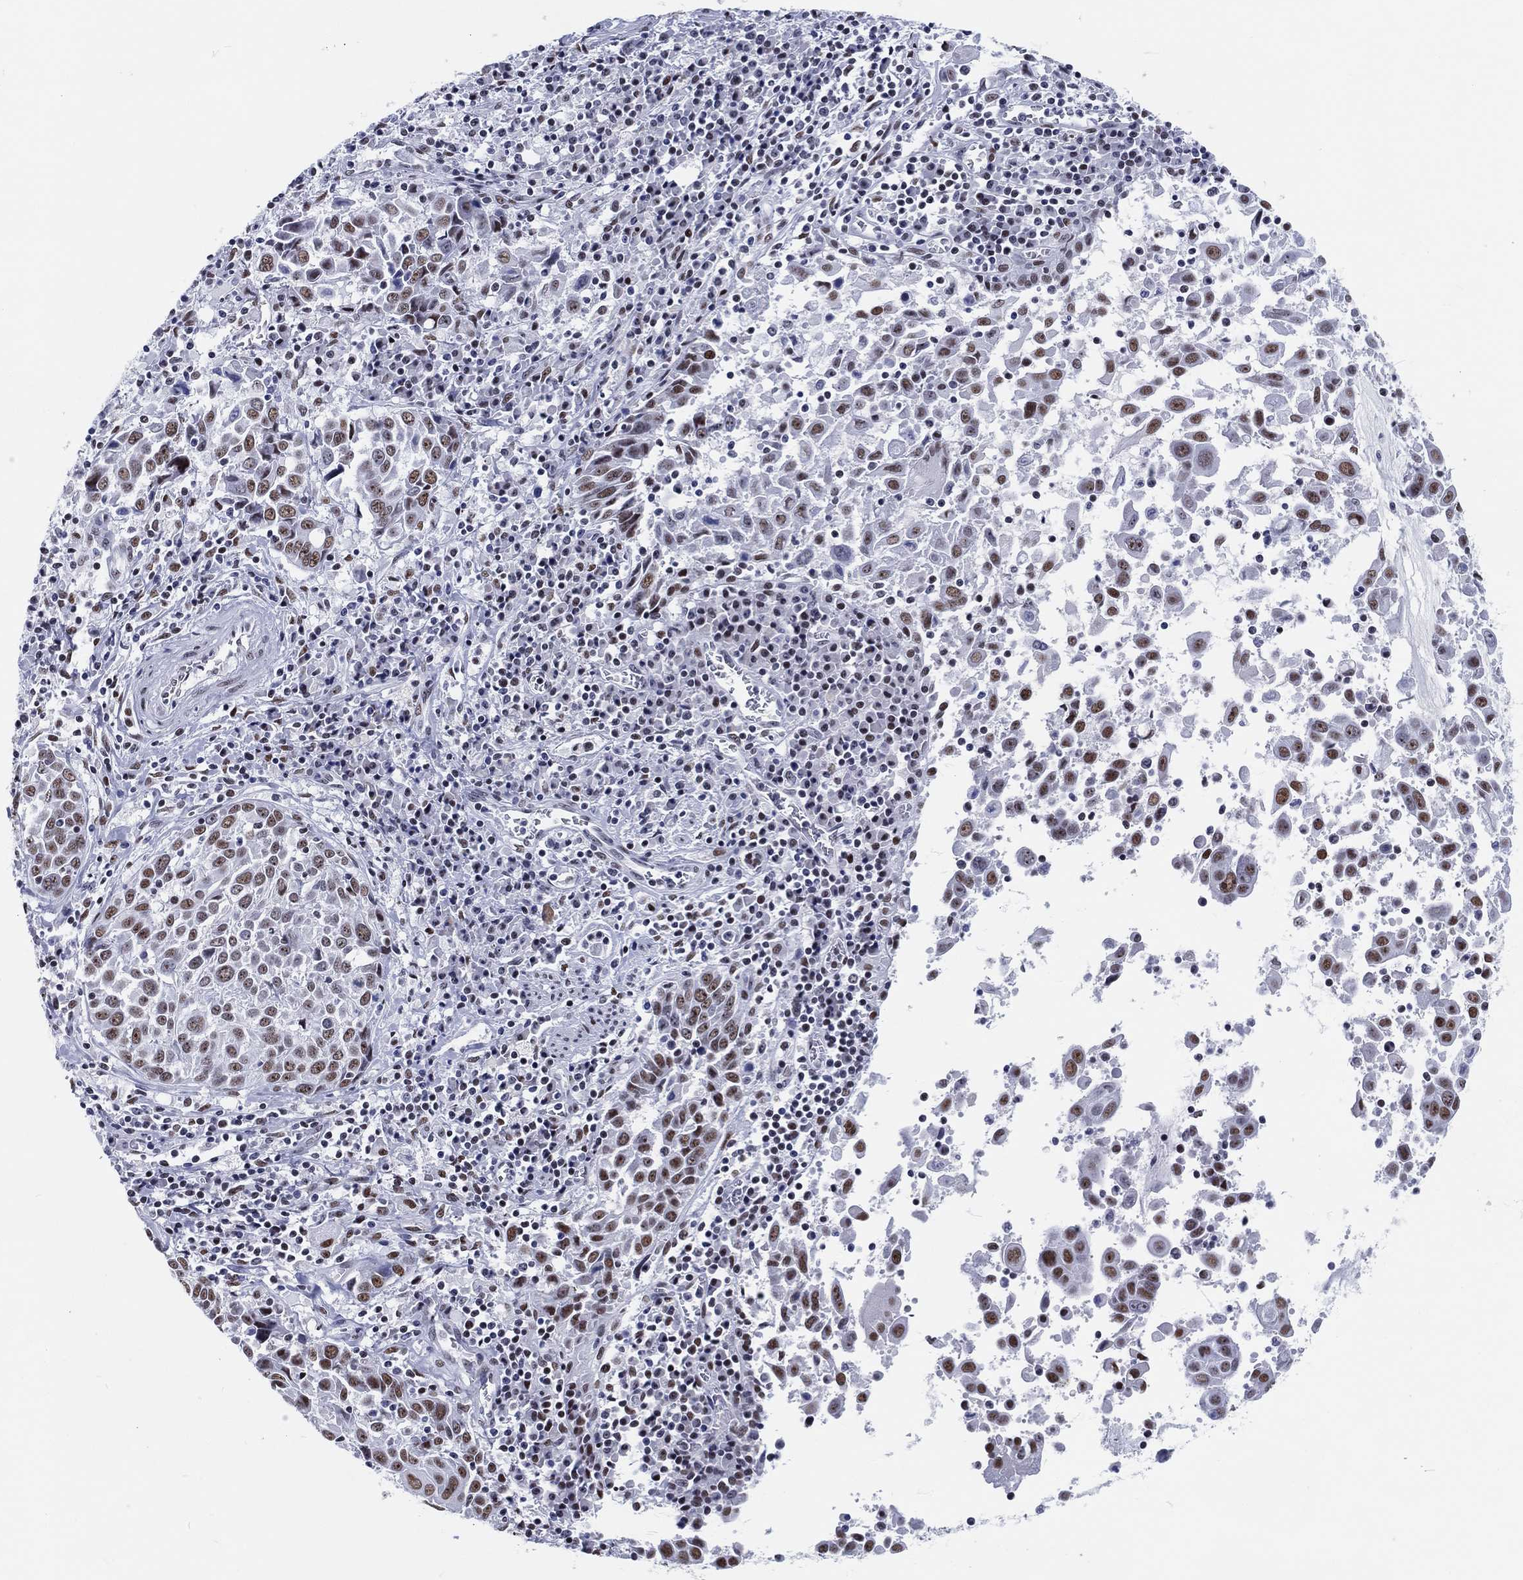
{"staining": {"intensity": "weak", "quantity": ">75%", "location": "nuclear"}, "tissue": "lung cancer", "cell_type": "Tumor cells", "image_type": "cancer", "snomed": [{"axis": "morphology", "description": "Squamous cell carcinoma, NOS"}, {"axis": "topography", "description": "Lung"}], "caption": "Immunohistochemistry (IHC) (DAB (3,3'-diaminobenzidine)) staining of lung squamous cell carcinoma exhibits weak nuclear protein positivity in about >75% of tumor cells.", "gene": "MAPK8IP1", "patient": {"sex": "male", "age": 57}}